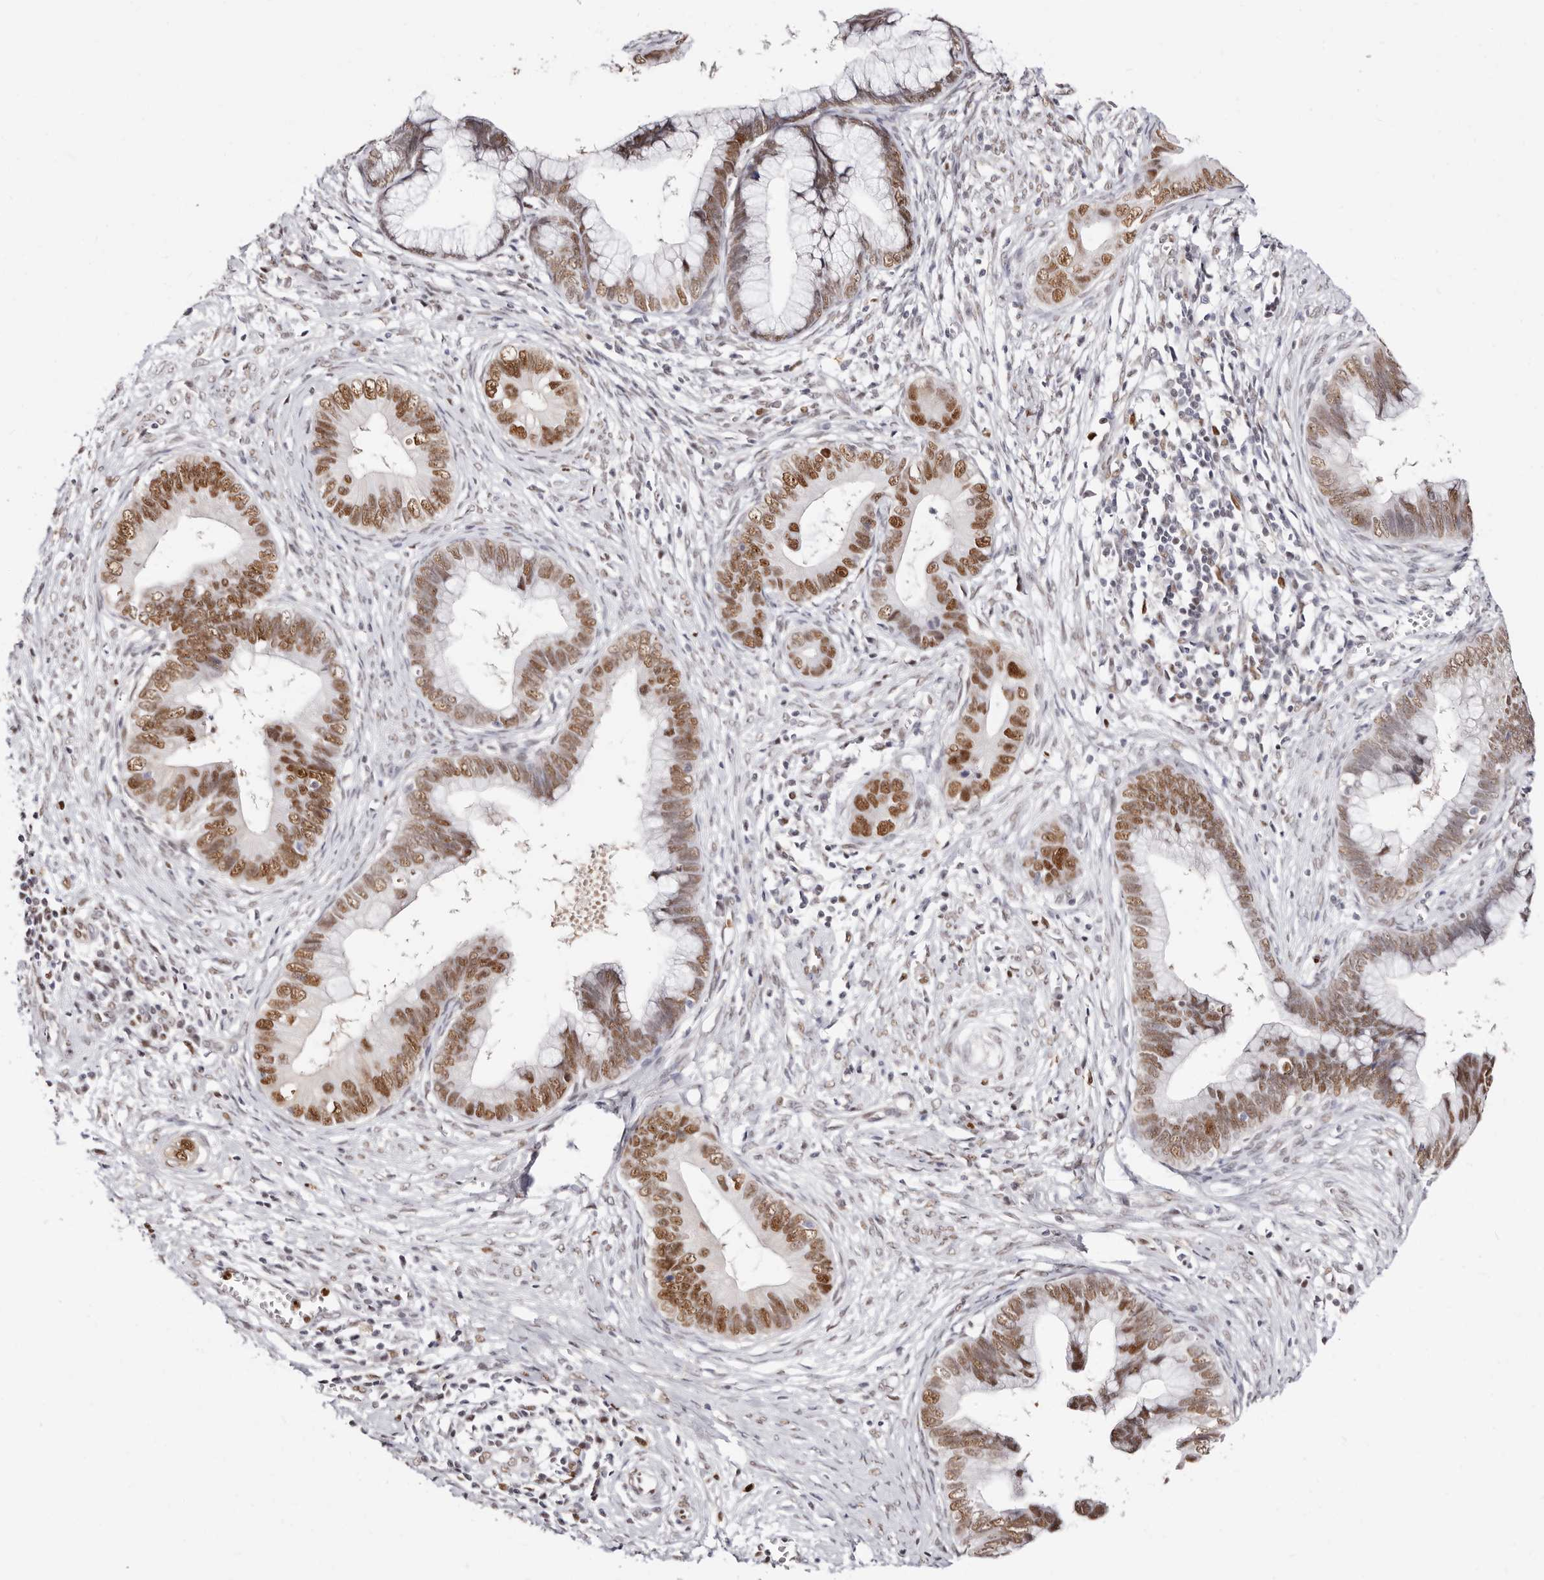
{"staining": {"intensity": "moderate", "quantity": ">75%", "location": "nuclear"}, "tissue": "cervical cancer", "cell_type": "Tumor cells", "image_type": "cancer", "snomed": [{"axis": "morphology", "description": "Adenocarcinoma, NOS"}, {"axis": "topography", "description": "Cervix"}], "caption": "The photomicrograph displays staining of cervical adenocarcinoma, revealing moderate nuclear protein staining (brown color) within tumor cells.", "gene": "TKT", "patient": {"sex": "female", "age": 44}}